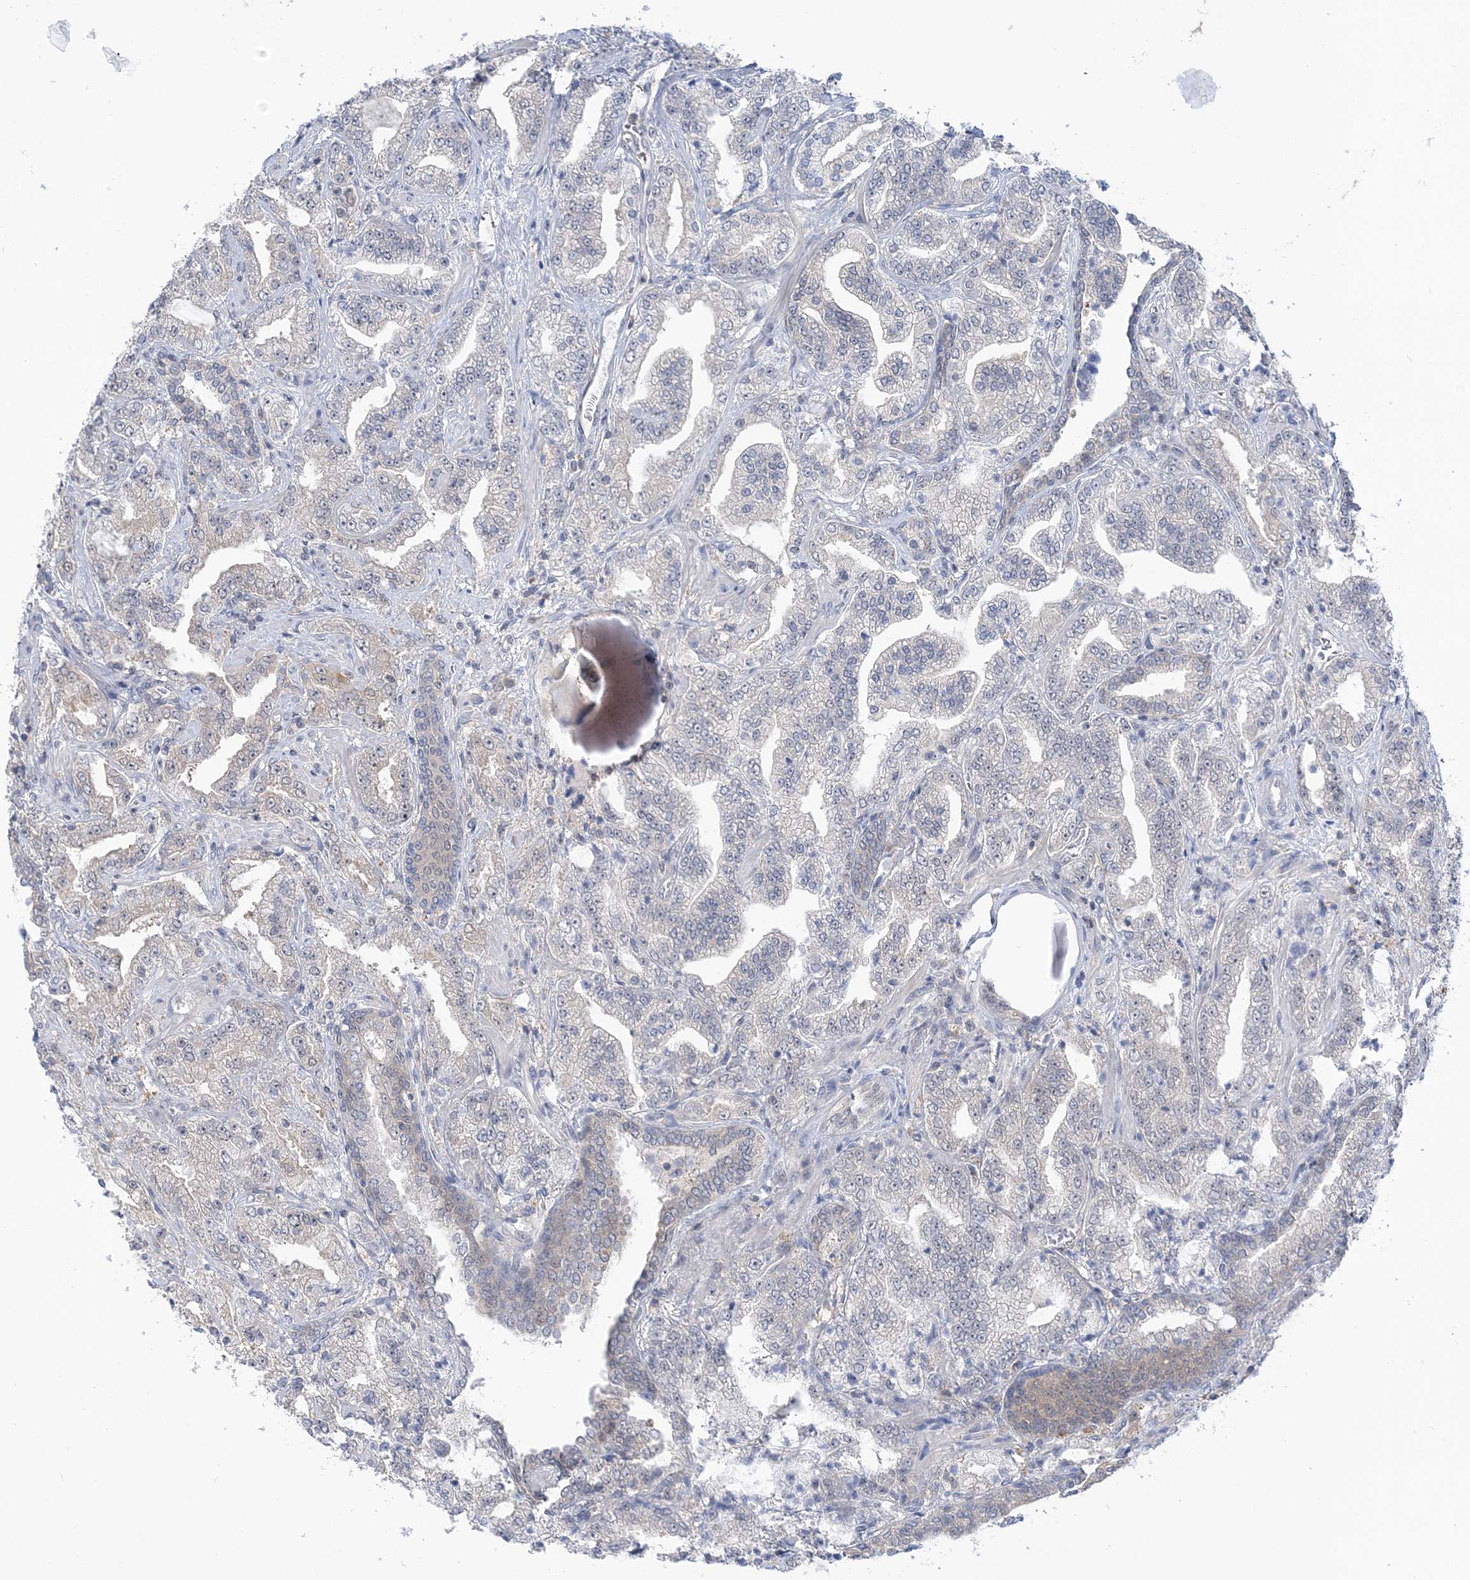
{"staining": {"intensity": "negative", "quantity": "none", "location": "none"}, "tissue": "prostate cancer", "cell_type": "Tumor cells", "image_type": "cancer", "snomed": [{"axis": "morphology", "description": "Adenocarcinoma, High grade"}, {"axis": "topography", "description": "Prostate"}], "caption": "Tumor cells are negative for protein expression in human high-grade adenocarcinoma (prostate).", "gene": "THADA", "patient": {"sex": "male", "age": 64}}